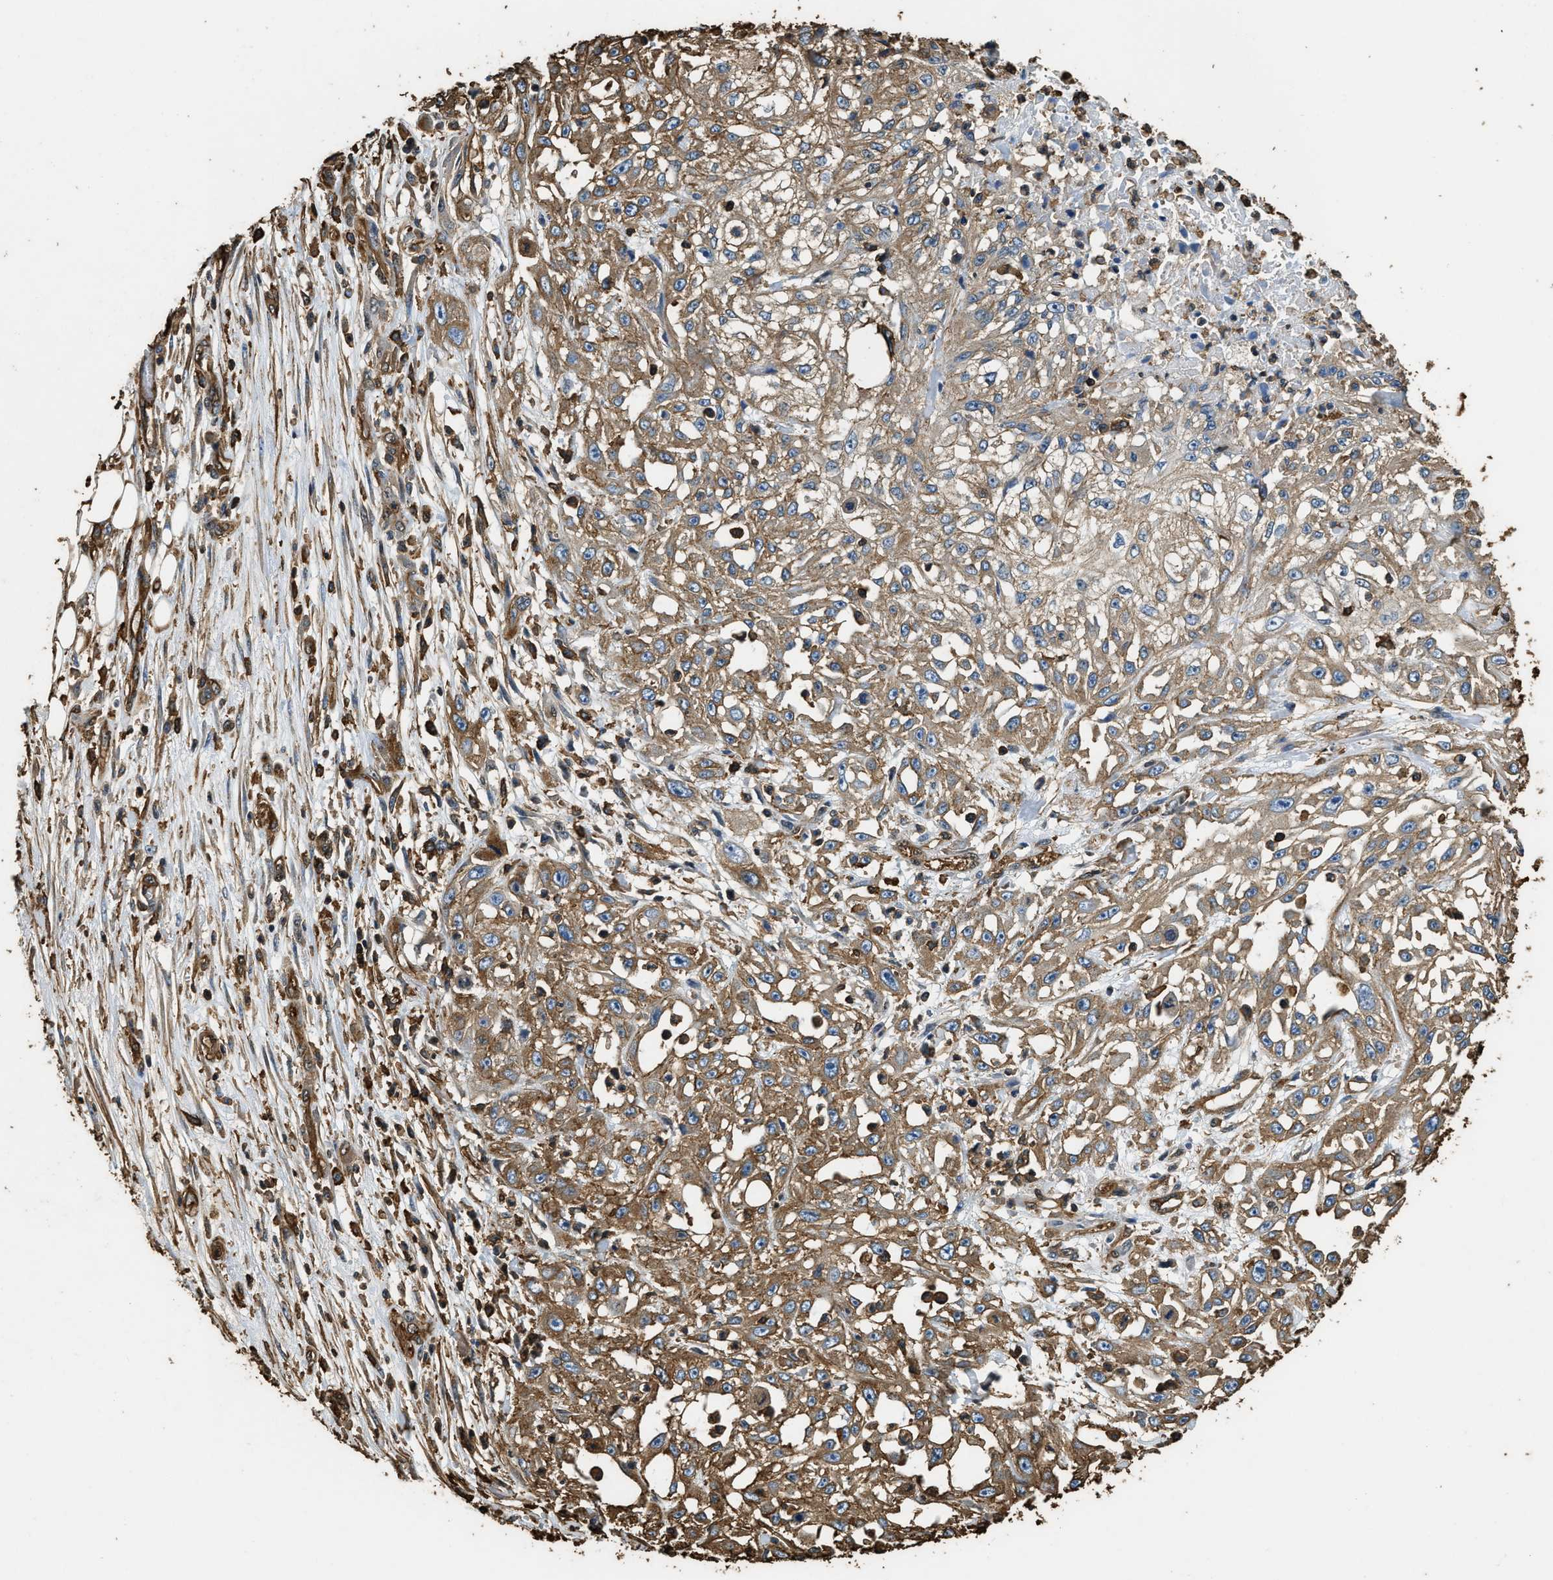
{"staining": {"intensity": "moderate", "quantity": ">75%", "location": "cytoplasmic/membranous"}, "tissue": "skin cancer", "cell_type": "Tumor cells", "image_type": "cancer", "snomed": [{"axis": "morphology", "description": "Squamous cell carcinoma, NOS"}, {"axis": "morphology", "description": "Squamous cell carcinoma, metastatic, NOS"}, {"axis": "topography", "description": "Skin"}, {"axis": "topography", "description": "Lymph node"}], "caption": "There is medium levels of moderate cytoplasmic/membranous staining in tumor cells of skin squamous cell carcinoma, as demonstrated by immunohistochemical staining (brown color).", "gene": "ACCS", "patient": {"sex": "male", "age": 75}}